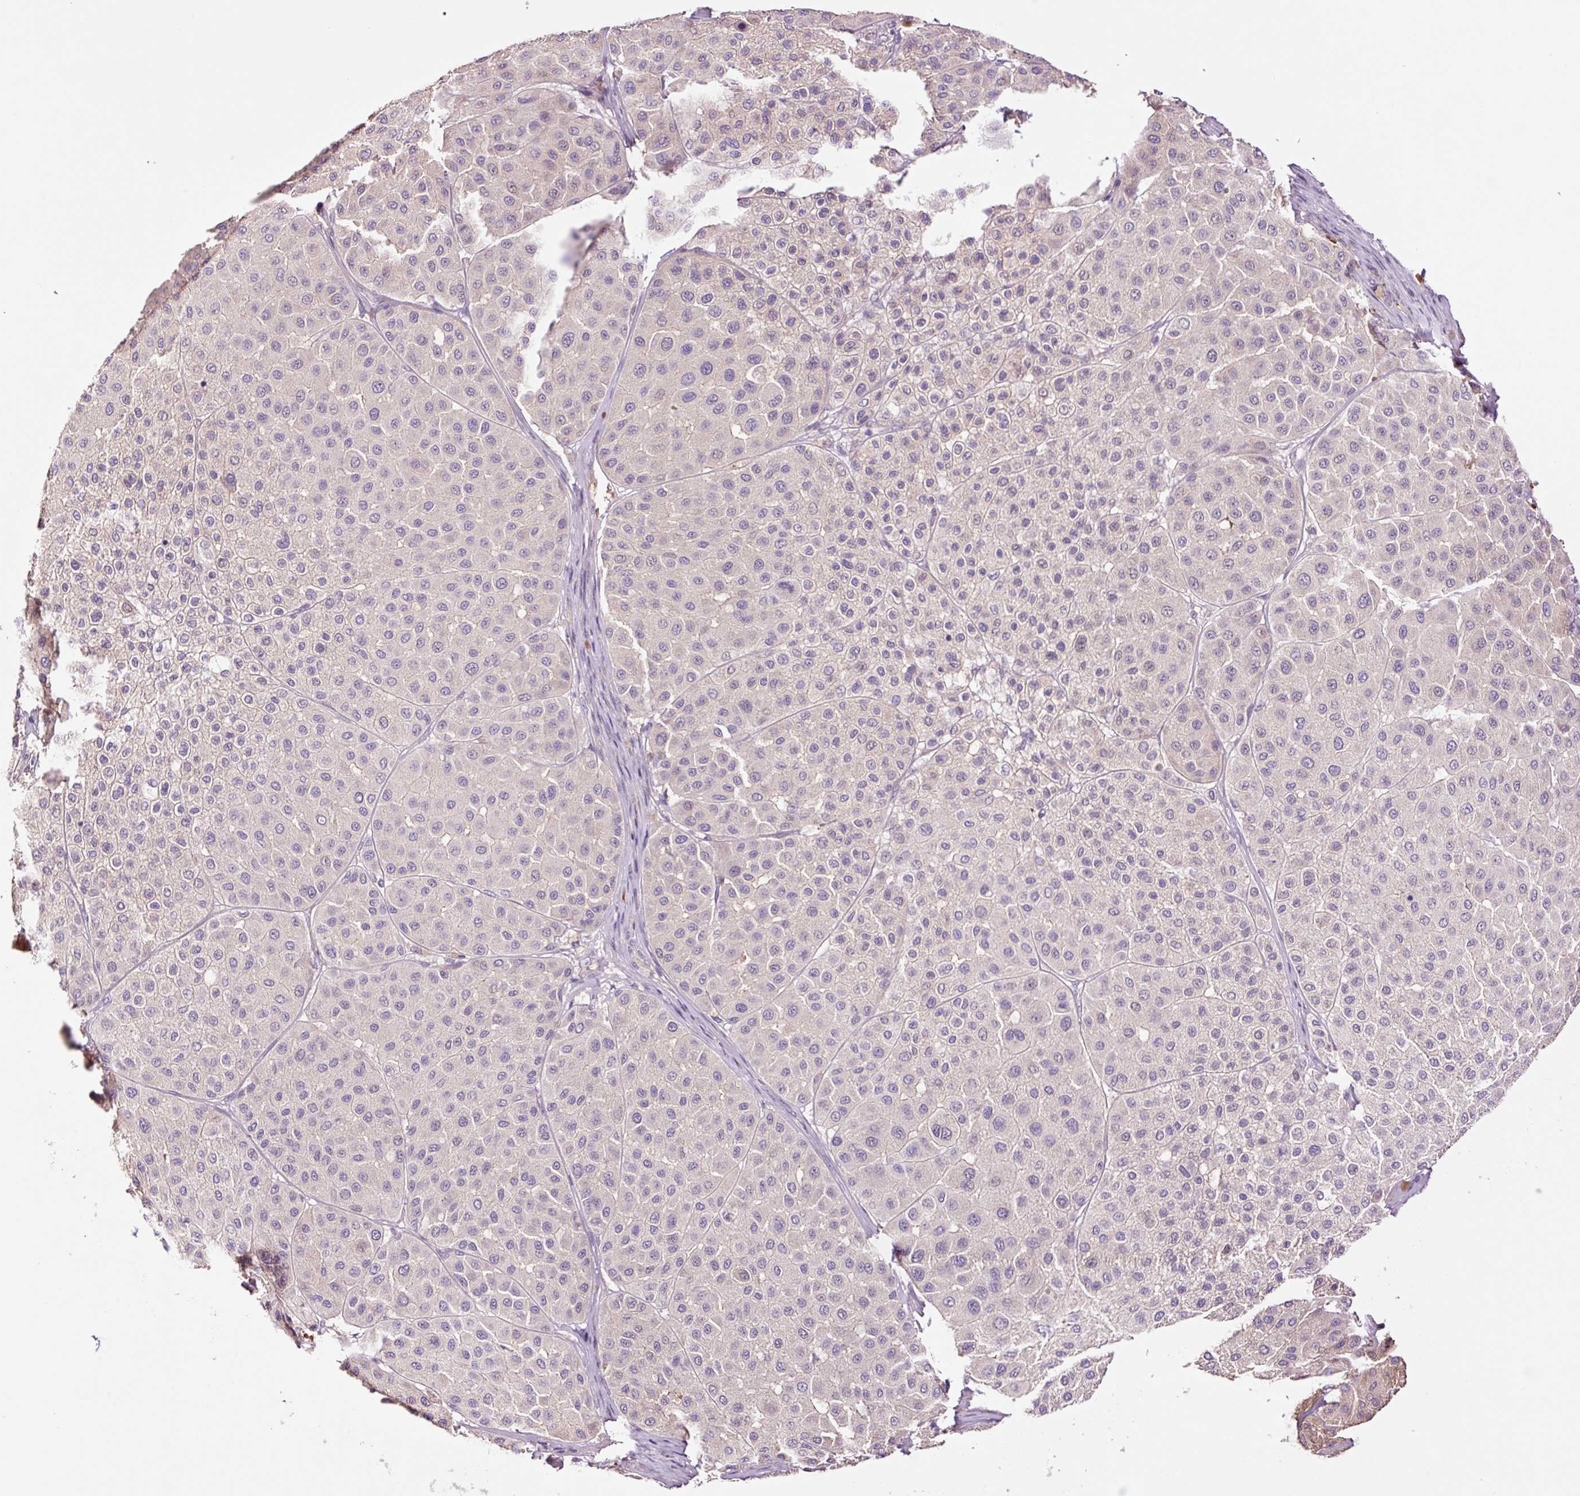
{"staining": {"intensity": "negative", "quantity": "none", "location": "none"}, "tissue": "melanoma", "cell_type": "Tumor cells", "image_type": "cancer", "snomed": [{"axis": "morphology", "description": "Malignant melanoma, Metastatic site"}, {"axis": "topography", "description": "Smooth muscle"}], "caption": "High magnification brightfield microscopy of melanoma stained with DAB (3,3'-diaminobenzidine) (brown) and counterstained with hematoxylin (blue): tumor cells show no significant positivity.", "gene": "TMEM235", "patient": {"sex": "male", "age": 41}}